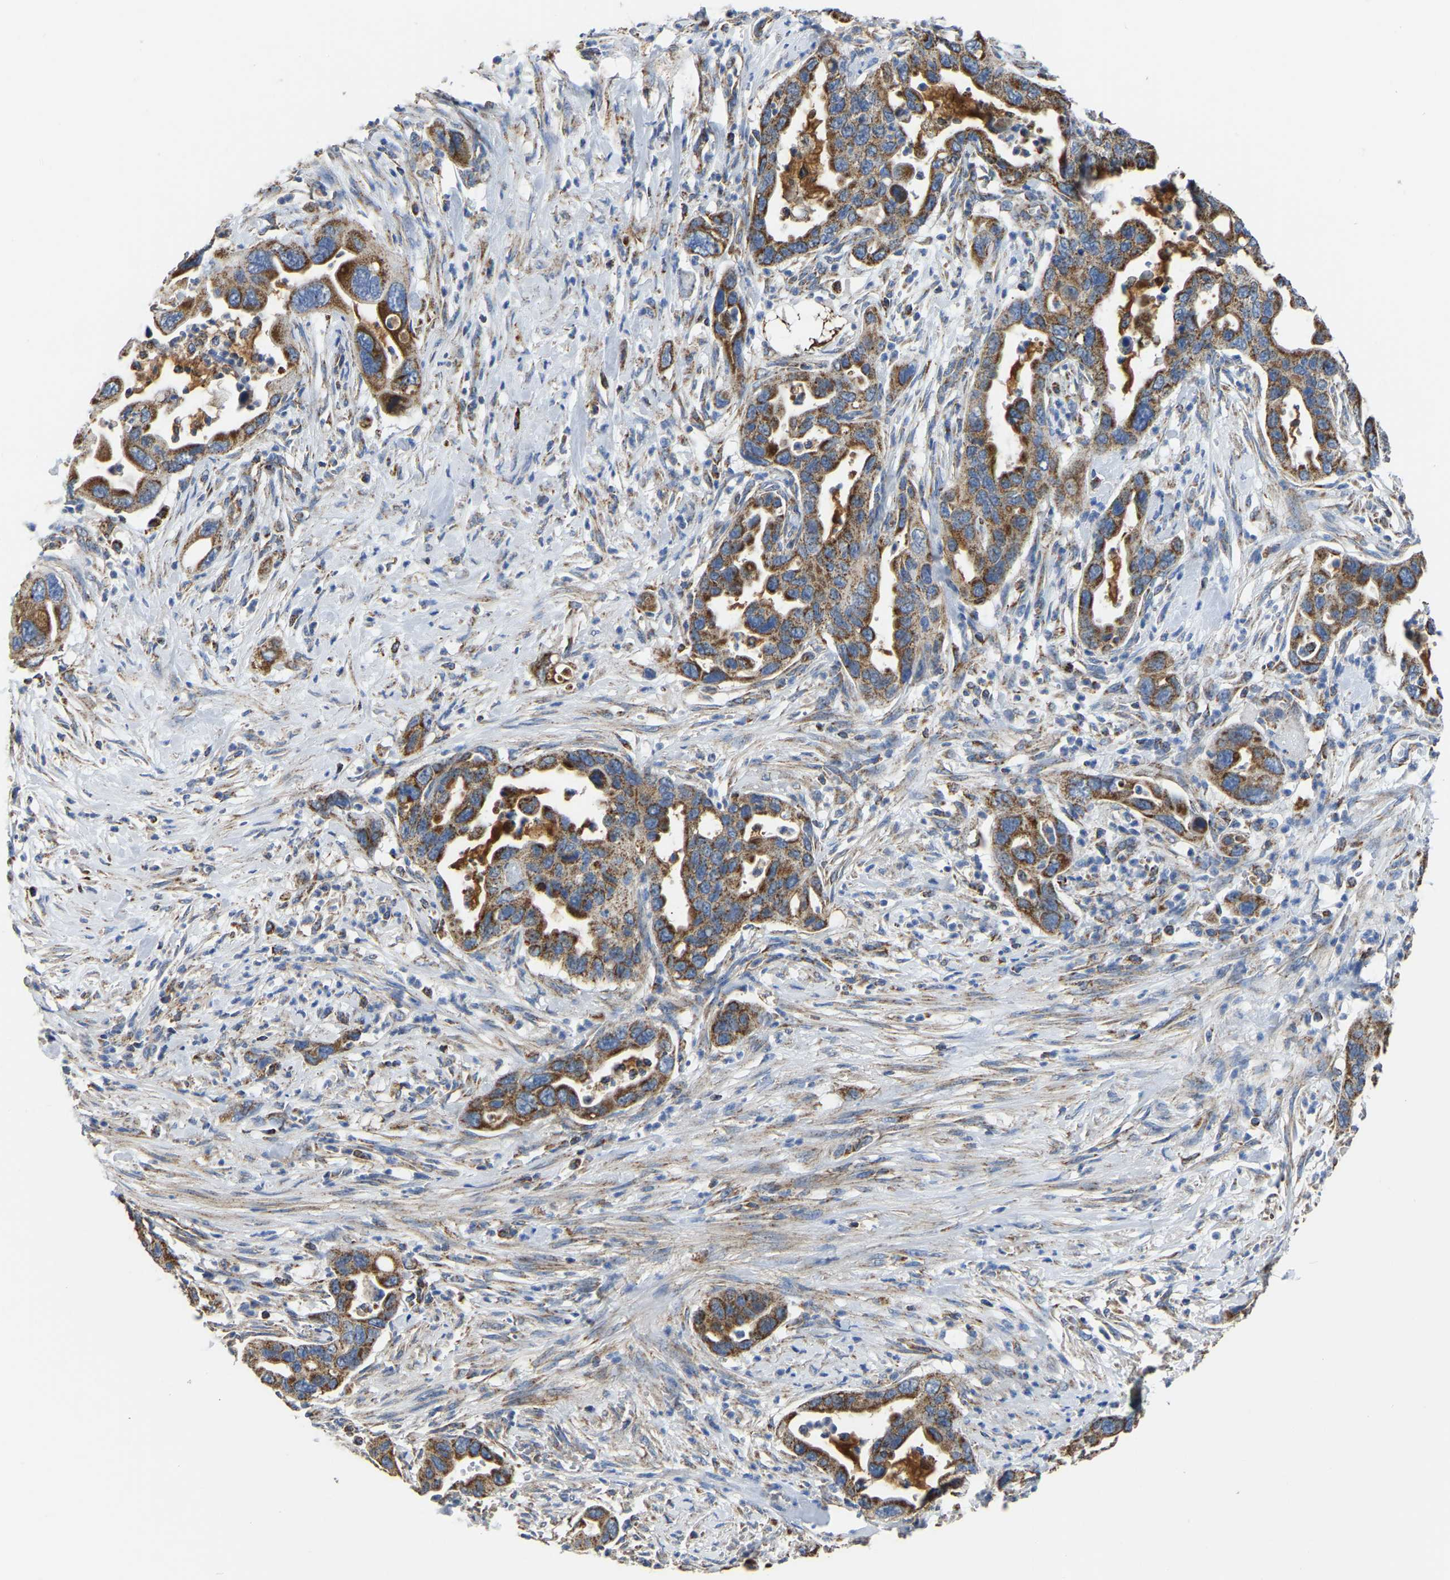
{"staining": {"intensity": "strong", "quantity": ">75%", "location": "cytoplasmic/membranous"}, "tissue": "pancreatic cancer", "cell_type": "Tumor cells", "image_type": "cancer", "snomed": [{"axis": "morphology", "description": "Adenocarcinoma, NOS"}, {"axis": "topography", "description": "Pancreas"}], "caption": "Tumor cells demonstrate strong cytoplasmic/membranous expression in approximately >75% of cells in pancreatic cancer.", "gene": "ETFA", "patient": {"sex": "female", "age": 70}}